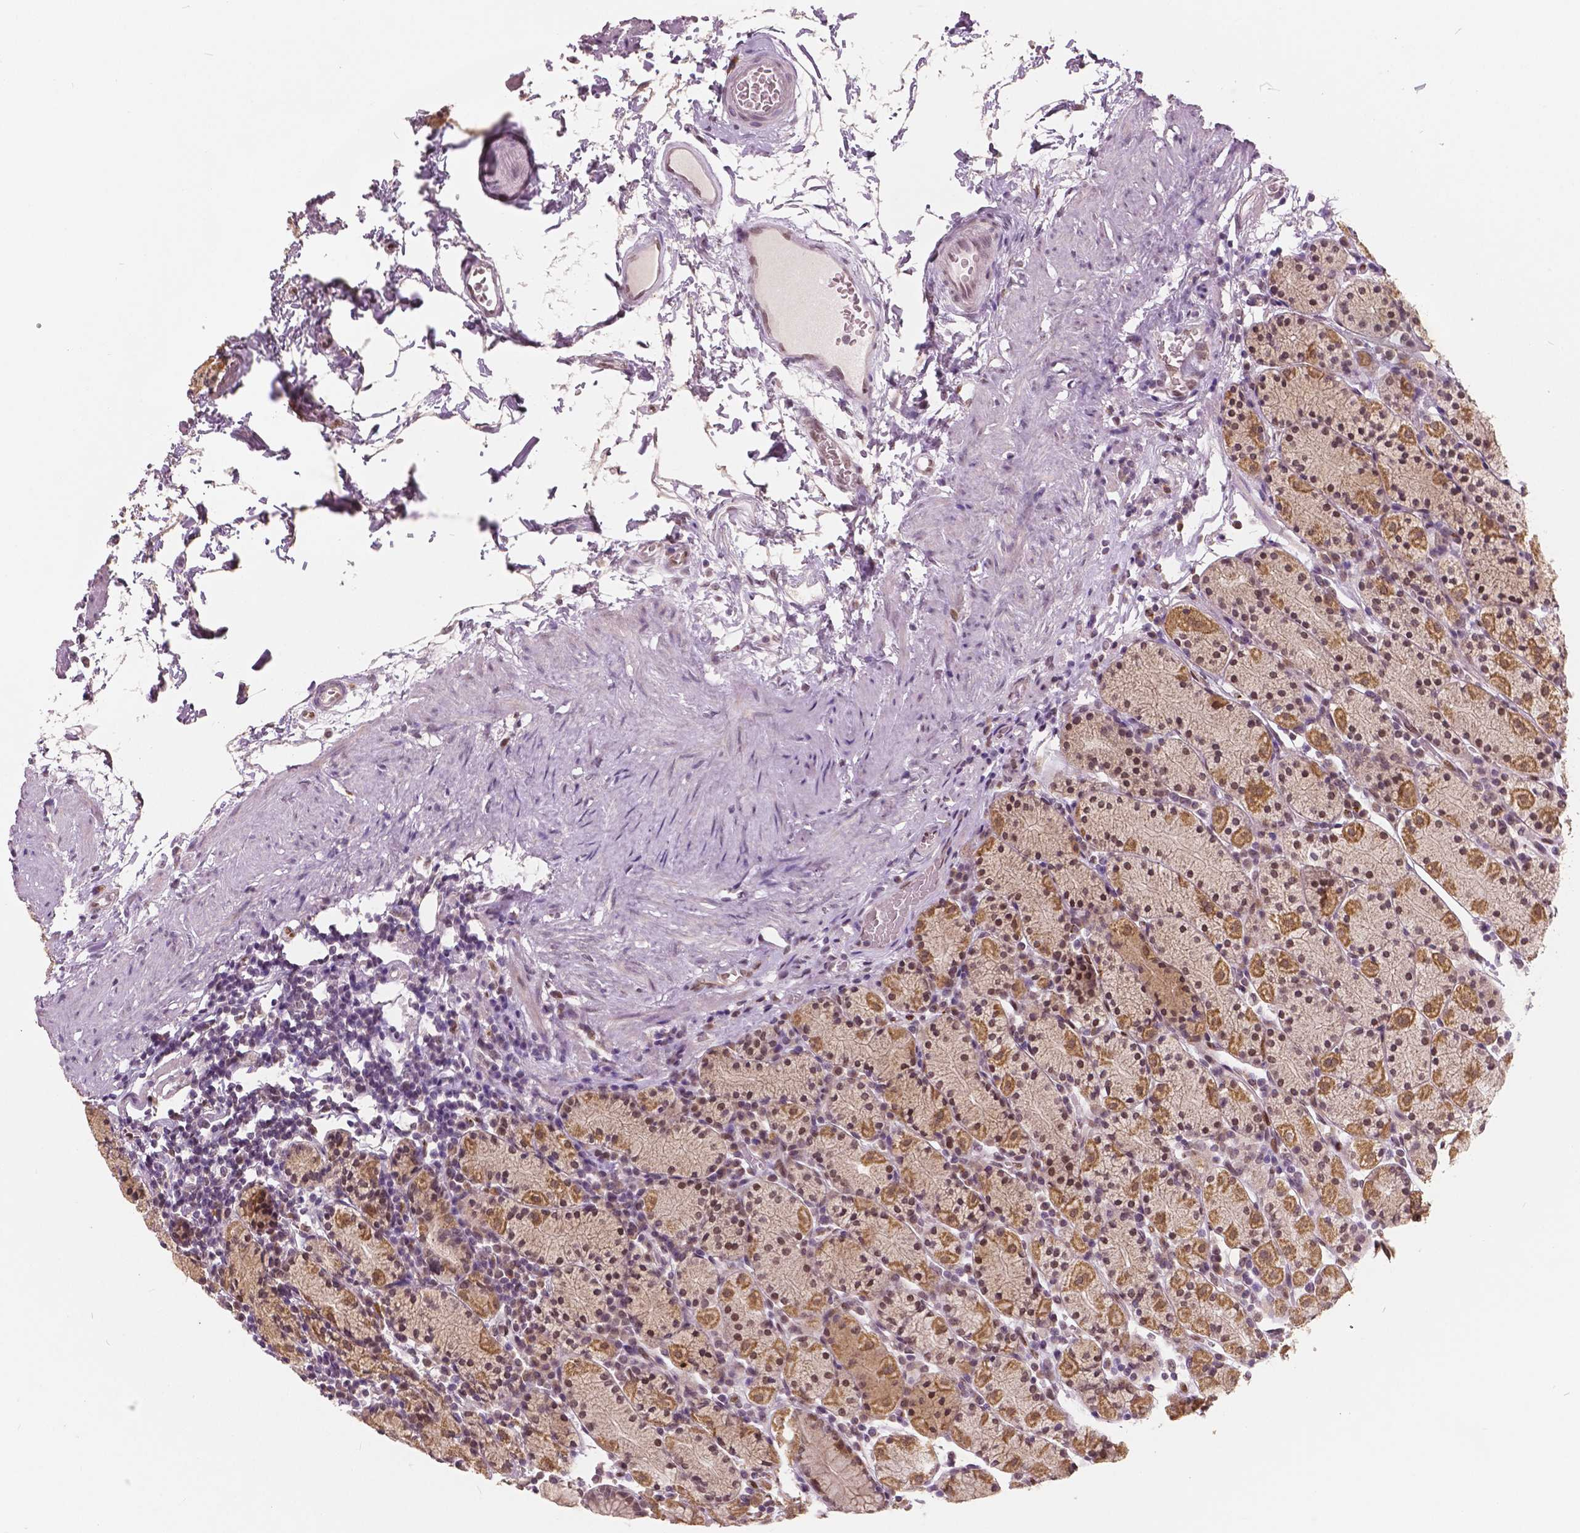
{"staining": {"intensity": "weak", "quantity": "25%-75%", "location": "cytoplasmic/membranous,nuclear"}, "tissue": "stomach", "cell_type": "Glandular cells", "image_type": "normal", "snomed": [{"axis": "morphology", "description": "Normal tissue, NOS"}, {"axis": "topography", "description": "Stomach, upper"}, {"axis": "topography", "description": "Stomach"}], "caption": "Stomach stained with DAB IHC reveals low levels of weak cytoplasmic/membranous,nuclear positivity in approximately 25%-75% of glandular cells.", "gene": "HMBOX1", "patient": {"sex": "male", "age": 62}}